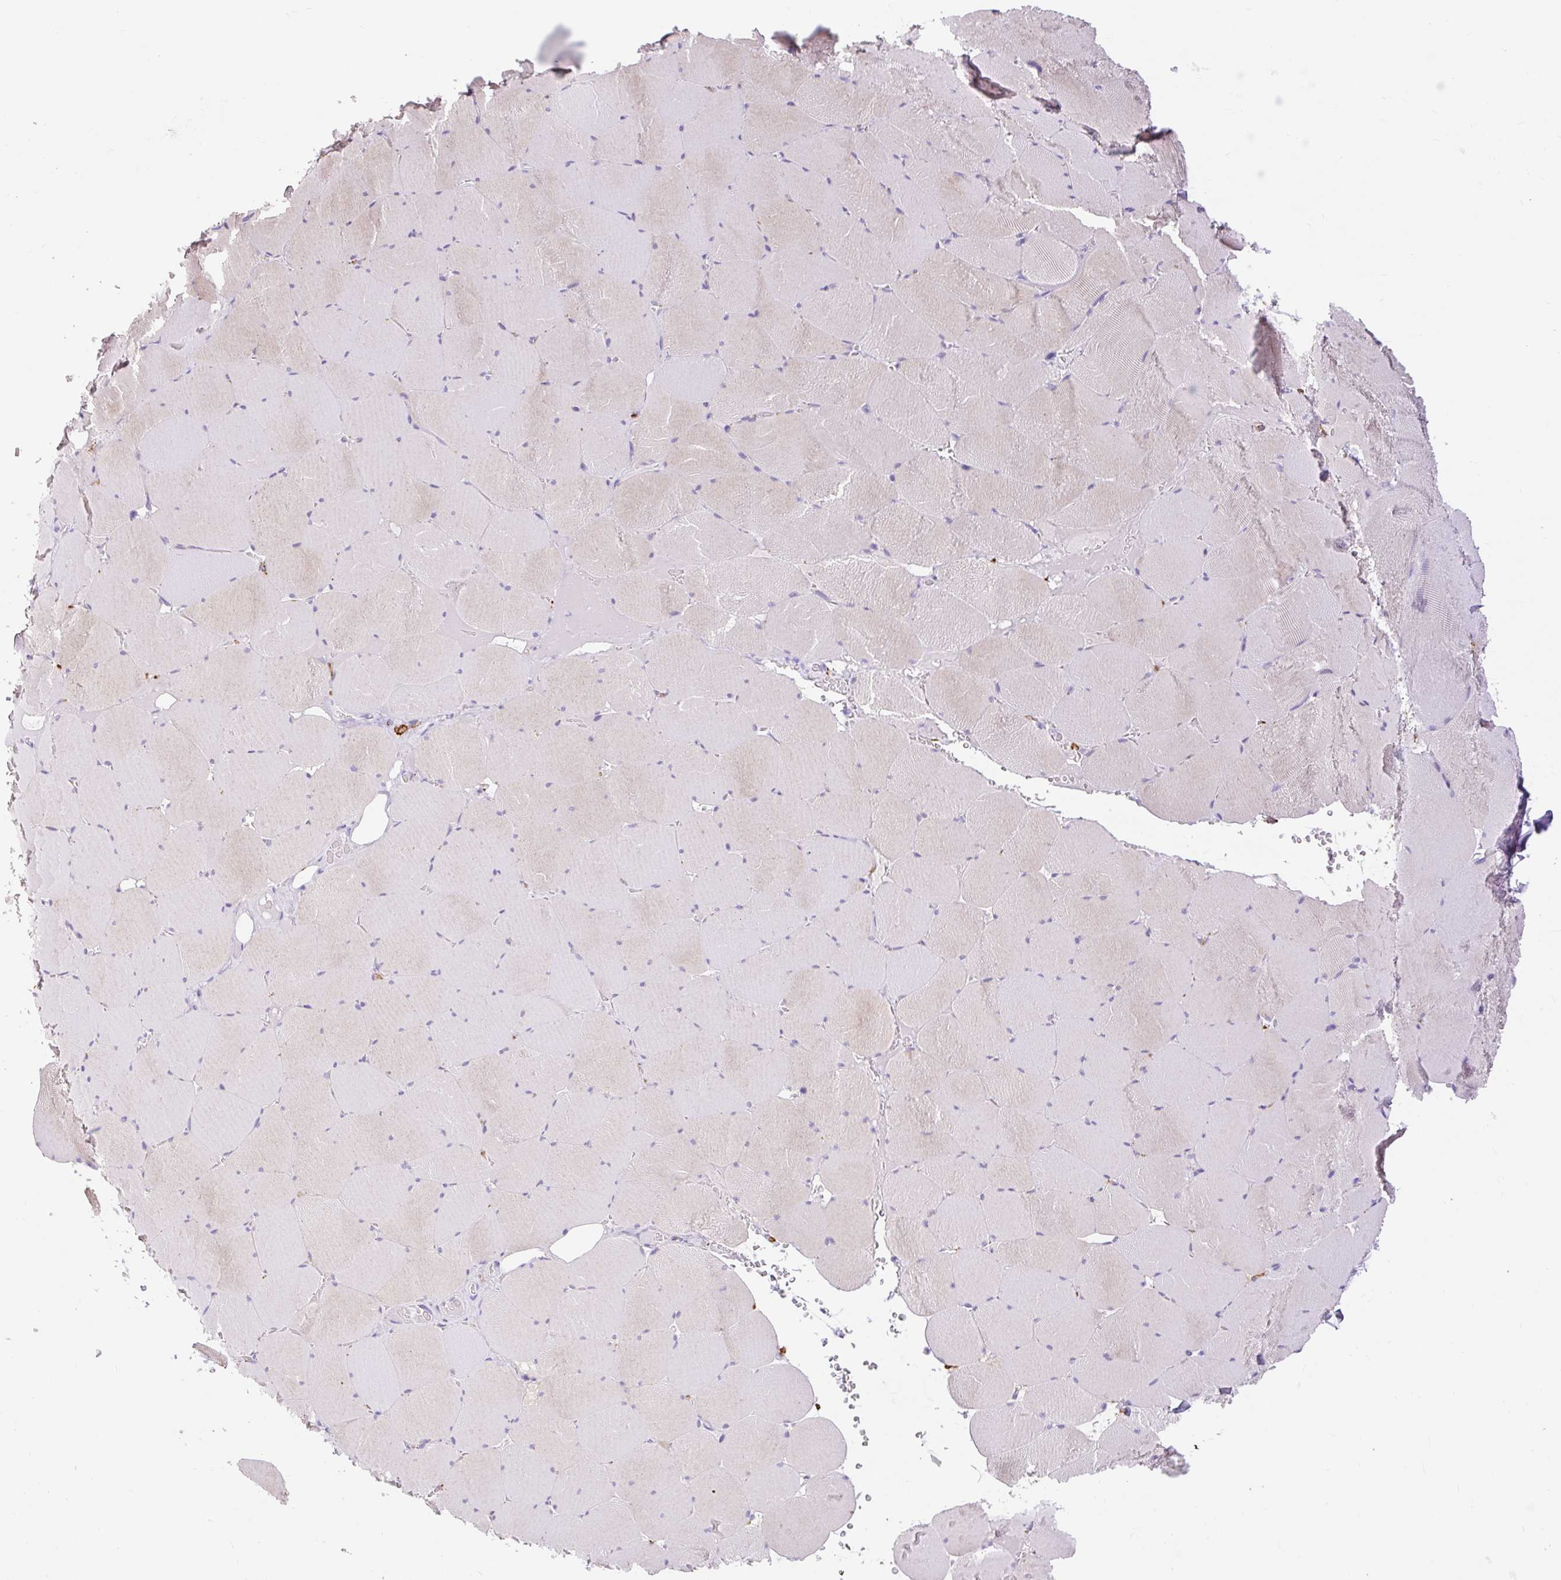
{"staining": {"intensity": "weak", "quantity": "25%-75%", "location": "cytoplasmic/membranous"}, "tissue": "skeletal muscle", "cell_type": "Myocytes", "image_type": "normal", "snomed": [{"axis": "morphology", "description": "Normal tissue, NOS"}, {"axis": "topography", "description": "Skeletal muscle"}, {"axis": "topography", "description": "Head-Neck"}], "caption": "Myocytes show low levels of weak cytoplasmic/membranous staining in approximately 25%-75% of cells in normal skeletal muscle.", "gene": "SIGLEC1", "patient": {"sex": "male", "age": 66}}